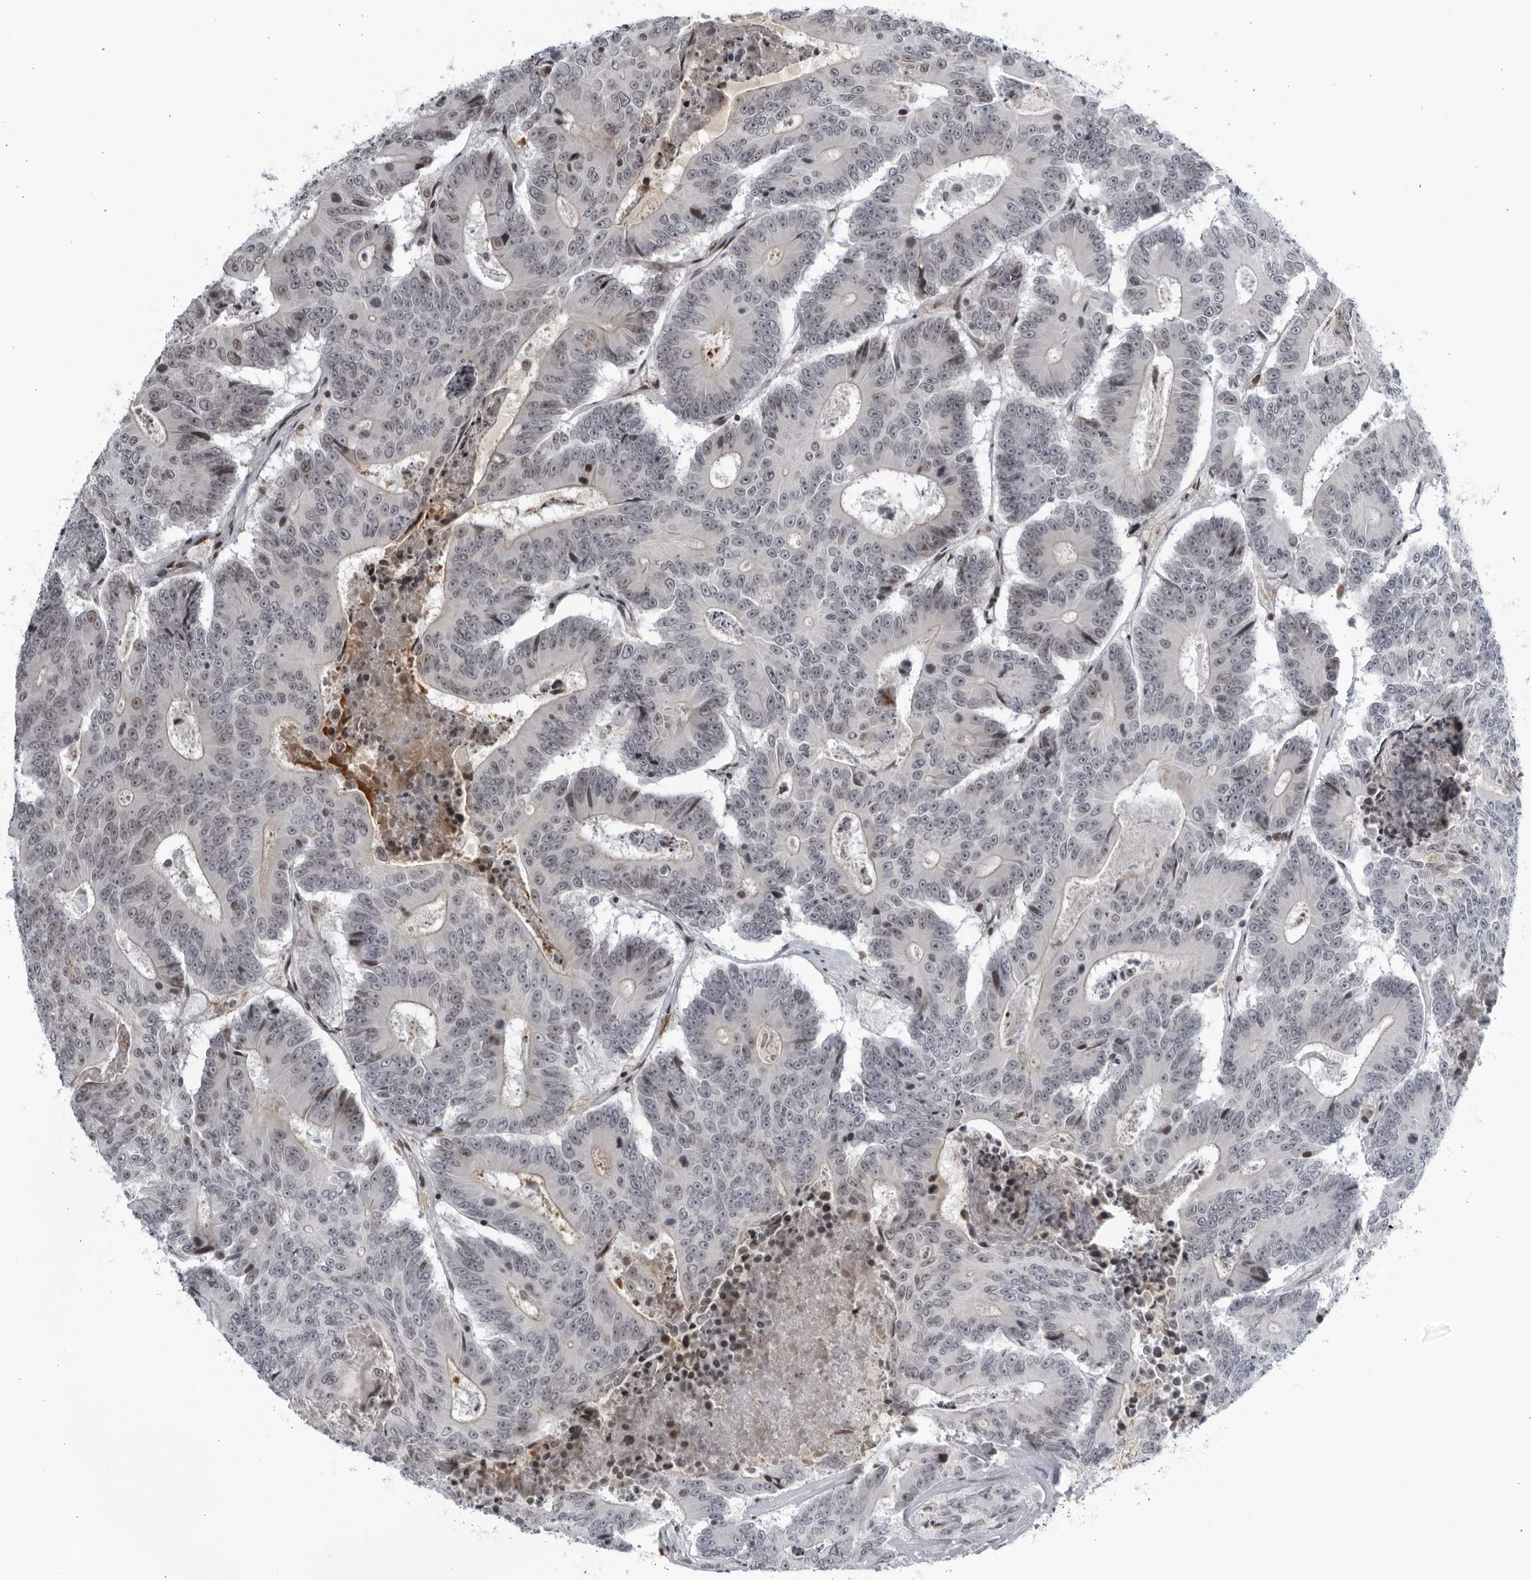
{"staining": {"intensity": "negative", "quantity": "none", "location": "none"}, "tissue": "colorectal cancer", "cell_type": "Tumor cells", "image_type": "cancer", "snomed": [{"axis": "morphology", "description": "Adenocarcinoma, NOS"}, {"axis": "topography", "description": "Colon"}], "caption": "Tumor cells show no significant protein positivity in adenocarcinoma (colorectal).", "gene": "DTL", "patient": {"sex": "male", "age": 83}}